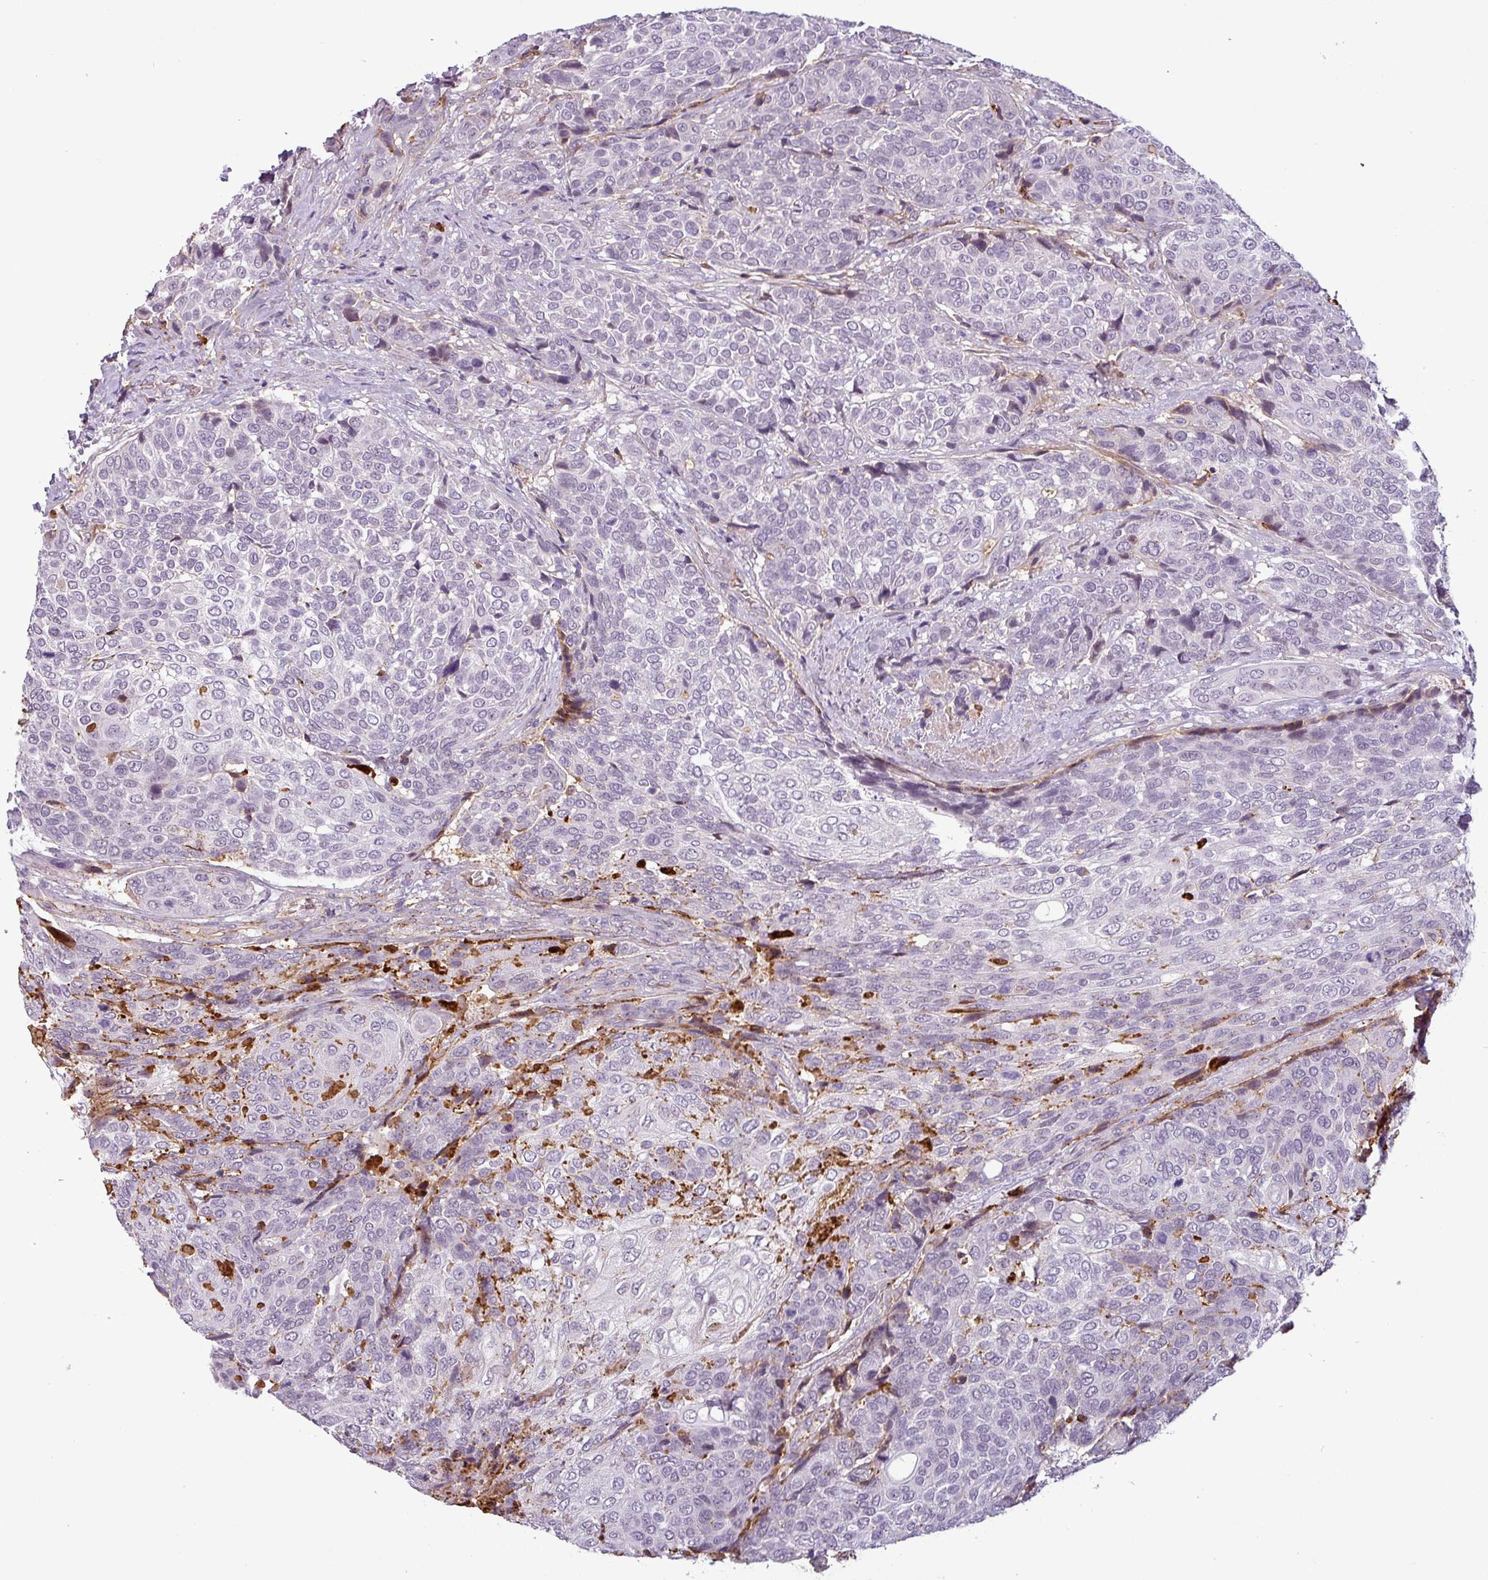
{"staining": {"intensity": "negative", "quantity": "none", "location": "none"}, "tissue": "urothelial cancer", "cell_type": "Tumor cells", "image_type": "cancer", "snomed": [{"axis": "morphology", "description": "Urothelial carcinoma, High grade"}, {"axis": "topography", "description": "Urinary bladder"}], "caption": "The image demonstrates no staining of tumor cells in high-grade urothelial carcinoma. The staining is performed using DAB brown chromogen with nuclei counter-stained in using hematoxylin.", "gene": "APOC1", "patient": {"sex": "female", "age": 70}}